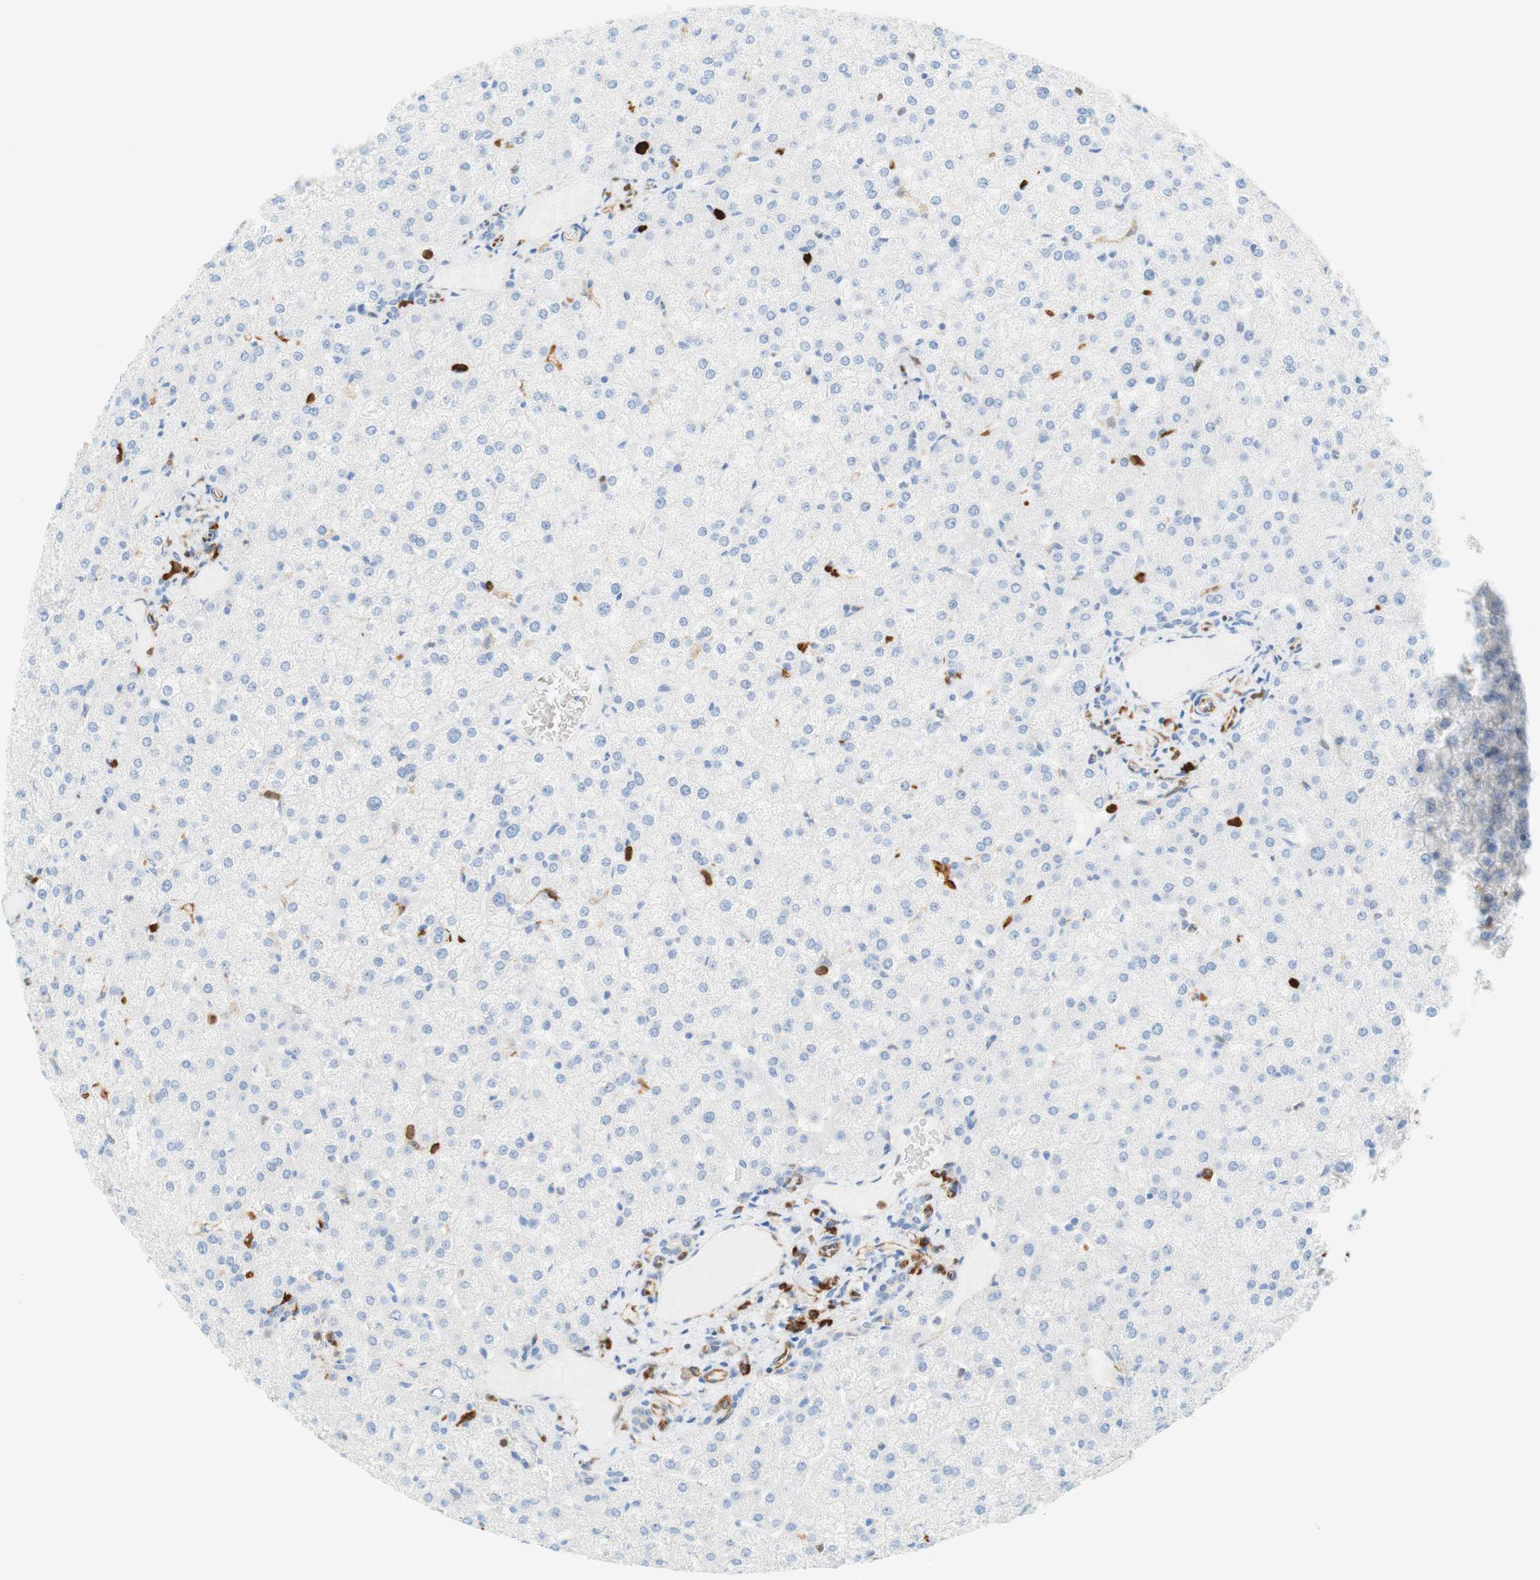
{"staining": {"intensity": "negative", "quantity": "none", "location": "none"}, "tissue": "liver", "cell_type": "Cholangiocytes", "image_type": "normal", "snomed": [{"axis": "morphology", "description": "Normal tissue, NOS"}, {"axis": "topography", "description": "Liver"}], "caption": "Histopathology image shows no protein staining in cholangiocytes of normal liver.", "gene": "STMN1", "patient": {"sex": "female", "age": 32}}